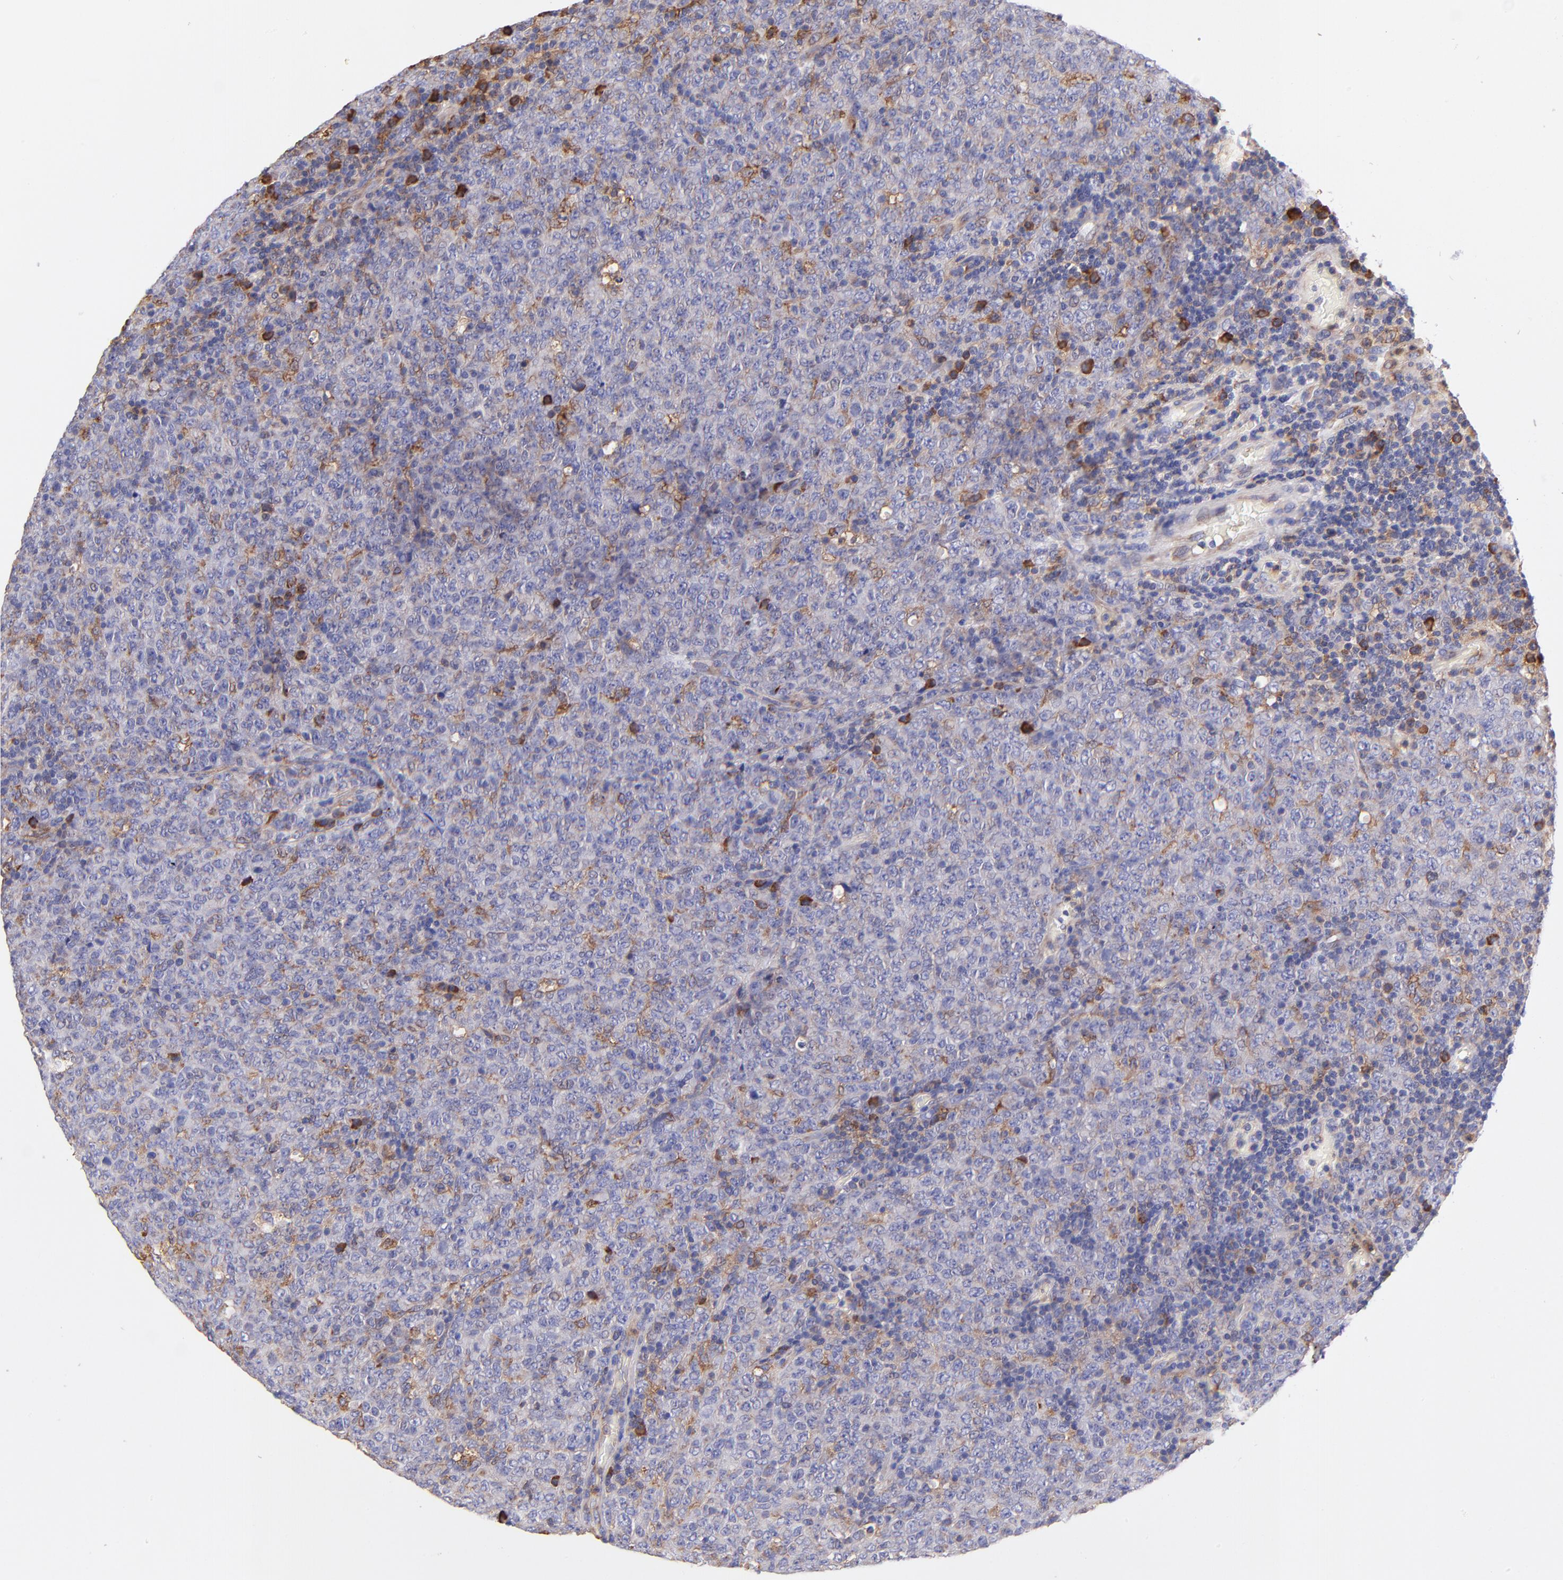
{"staining": {"intensity": "strong", "quantity": "<25%", "location": "cytoplasmic/membranous"}, "tissue": "lymphoma", "cell_type": "Tumor cells", "image_type": "cancer", "snomed": [{"axis": "morphology", "description": "Malignant lymphoma, non-Hodgkin's type, High grade"}, {"axis": "topography", "description": "Tonsil"}], "caption": "Strong cytoplasmic/membranous protein staining is appreciated in approximately <25% of tumor cells in lymphoma.", "gene": "PREX1", "patient": {"sex": "female", "age": 36}}